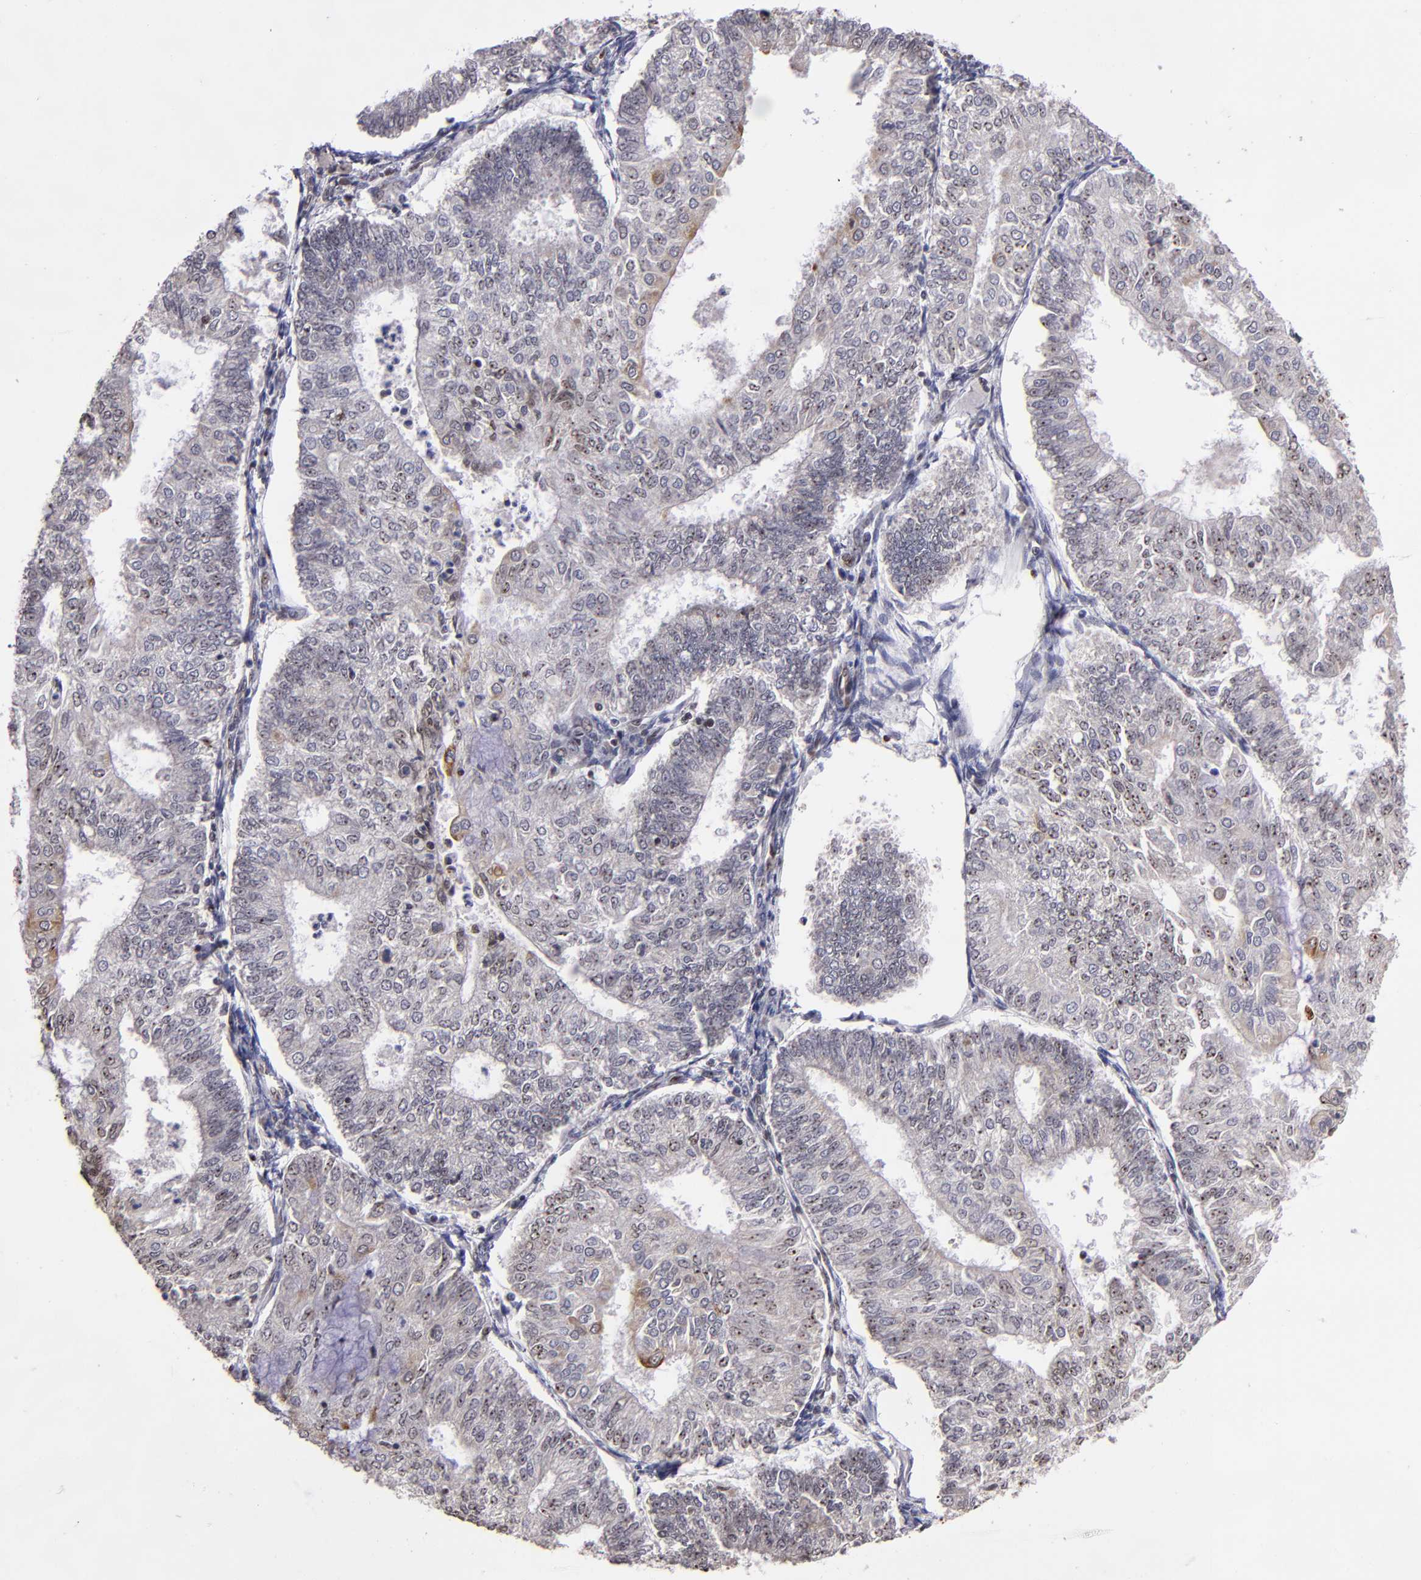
{"staining": {"intensity": "moderate", "quantity": "<25%", "location": "cytoplasmic/membranous,nuclear"}, "tissue": "endometrial cancer", "cell_type": "Tumor cells", "image_type": "cancer", "snomed": [{"axis": "morphology", "description": "Adenocarcinoma, NOS"}, {"axis": "topography", "description": "Endometrium"}], "caption": "The micrograph displays staining of endometrial adenocarcinoma, revealing moderate cytoplasmic/membranous and nuclear protein staining (brown color) within tumor cells.", "gene": "DDX24", "patient": {"sex": "female", "age": 59}}